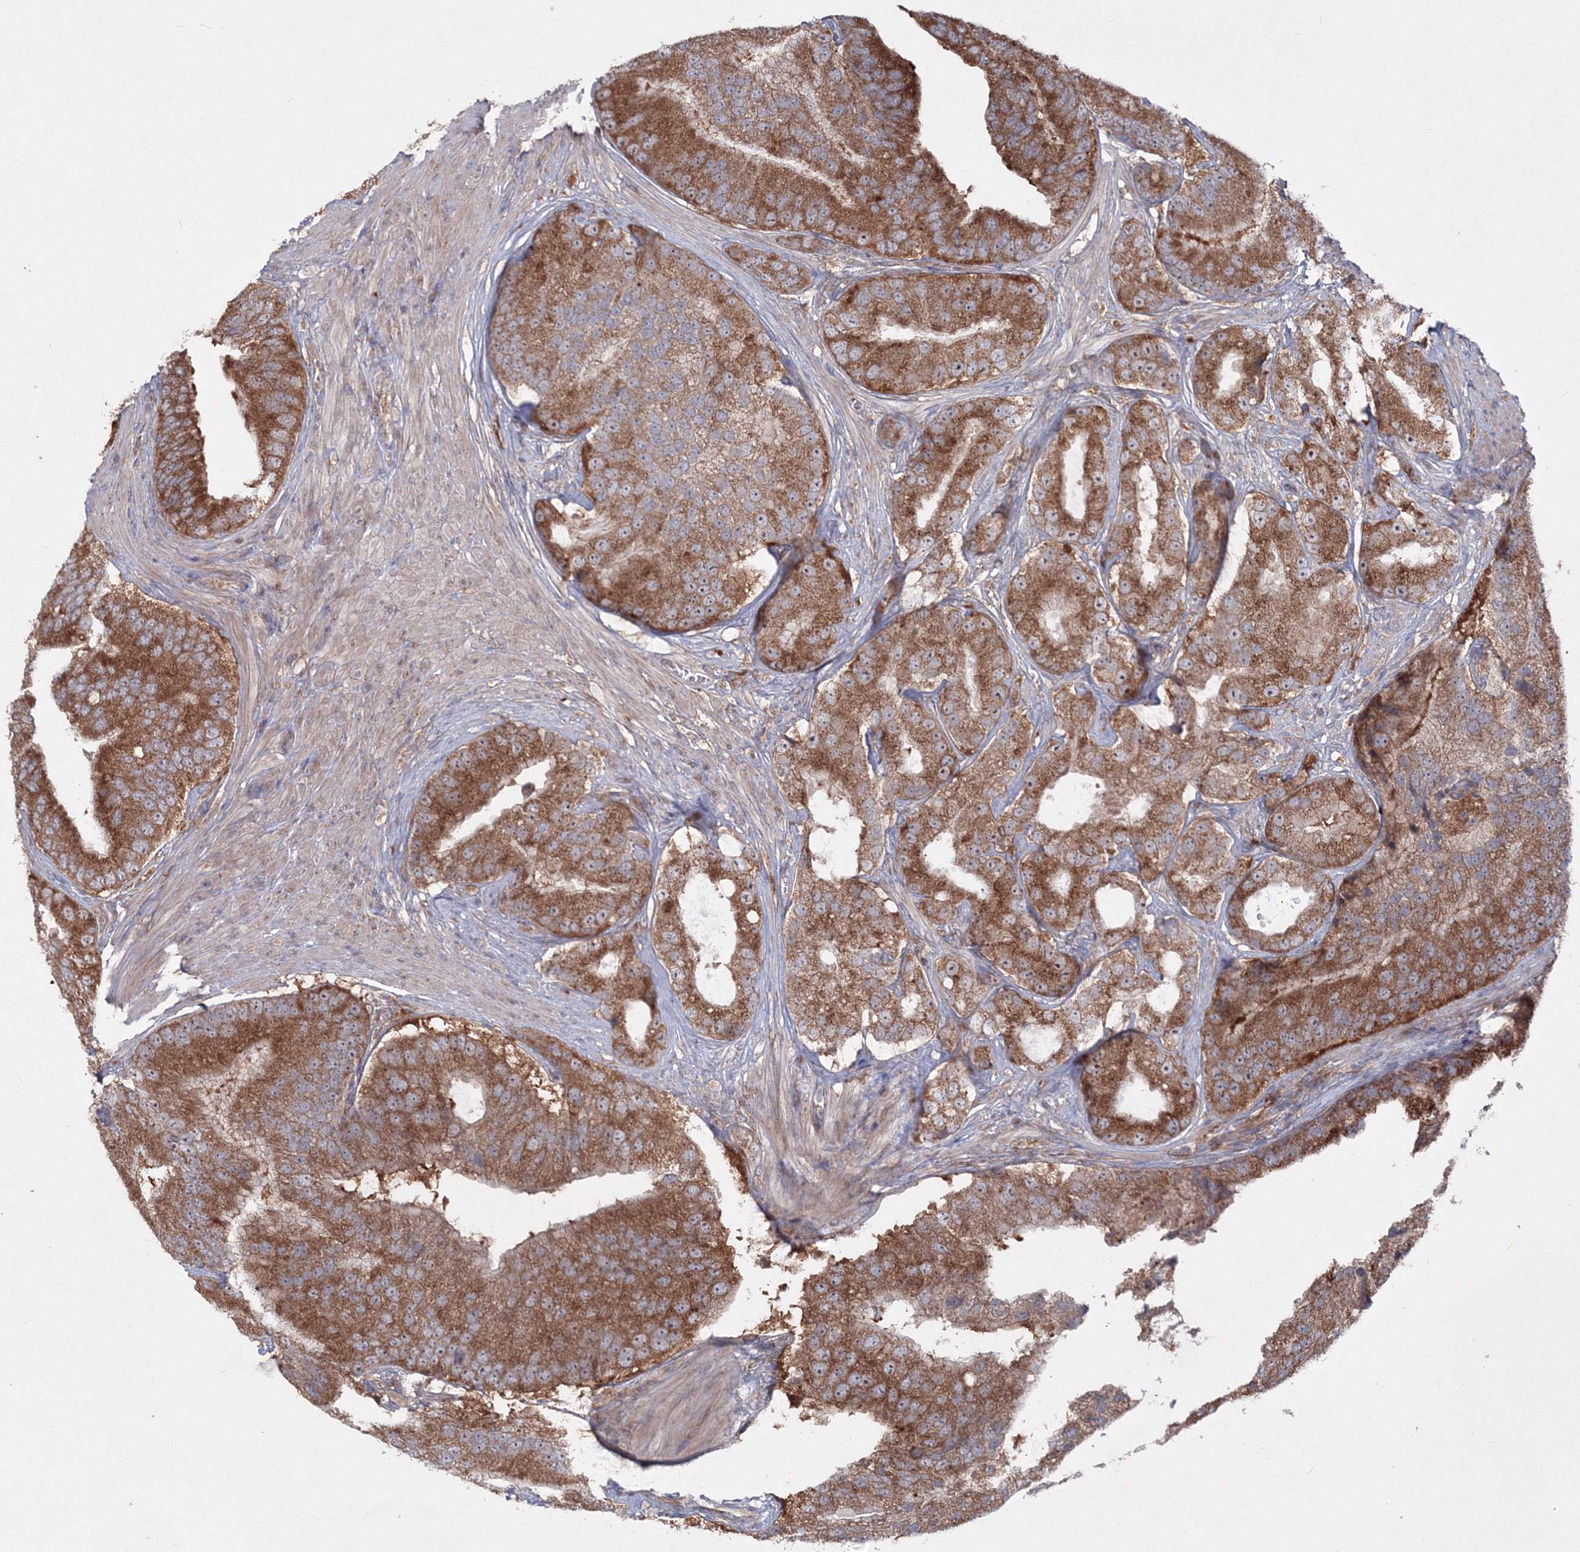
{"staining": {"intensity": "strong", "quantity": ">75%", "location": "cytoplasmic/membranous"}, "tissue": "prostate cancer", "cell_type": "Tumor cells", "image_type": "cancer", "snomed": [{"axis": "morphology", "description": "Adenocarcinoma, High grade"}, {"axis": "topography", "description": "Prostate"}], "caption": "Immunohistochemical staining of high-grade adenocarcinoma (prostate) shows strong cytoplasmic/membranous protein staining in approximately >75% of tumor cells. (DAB (3,3'-diaminobenzidine) = brown stain, brightfield microscopy at high magnification).", "gene": "PEX13", "patient": {"sex": "male", "age": 70}}